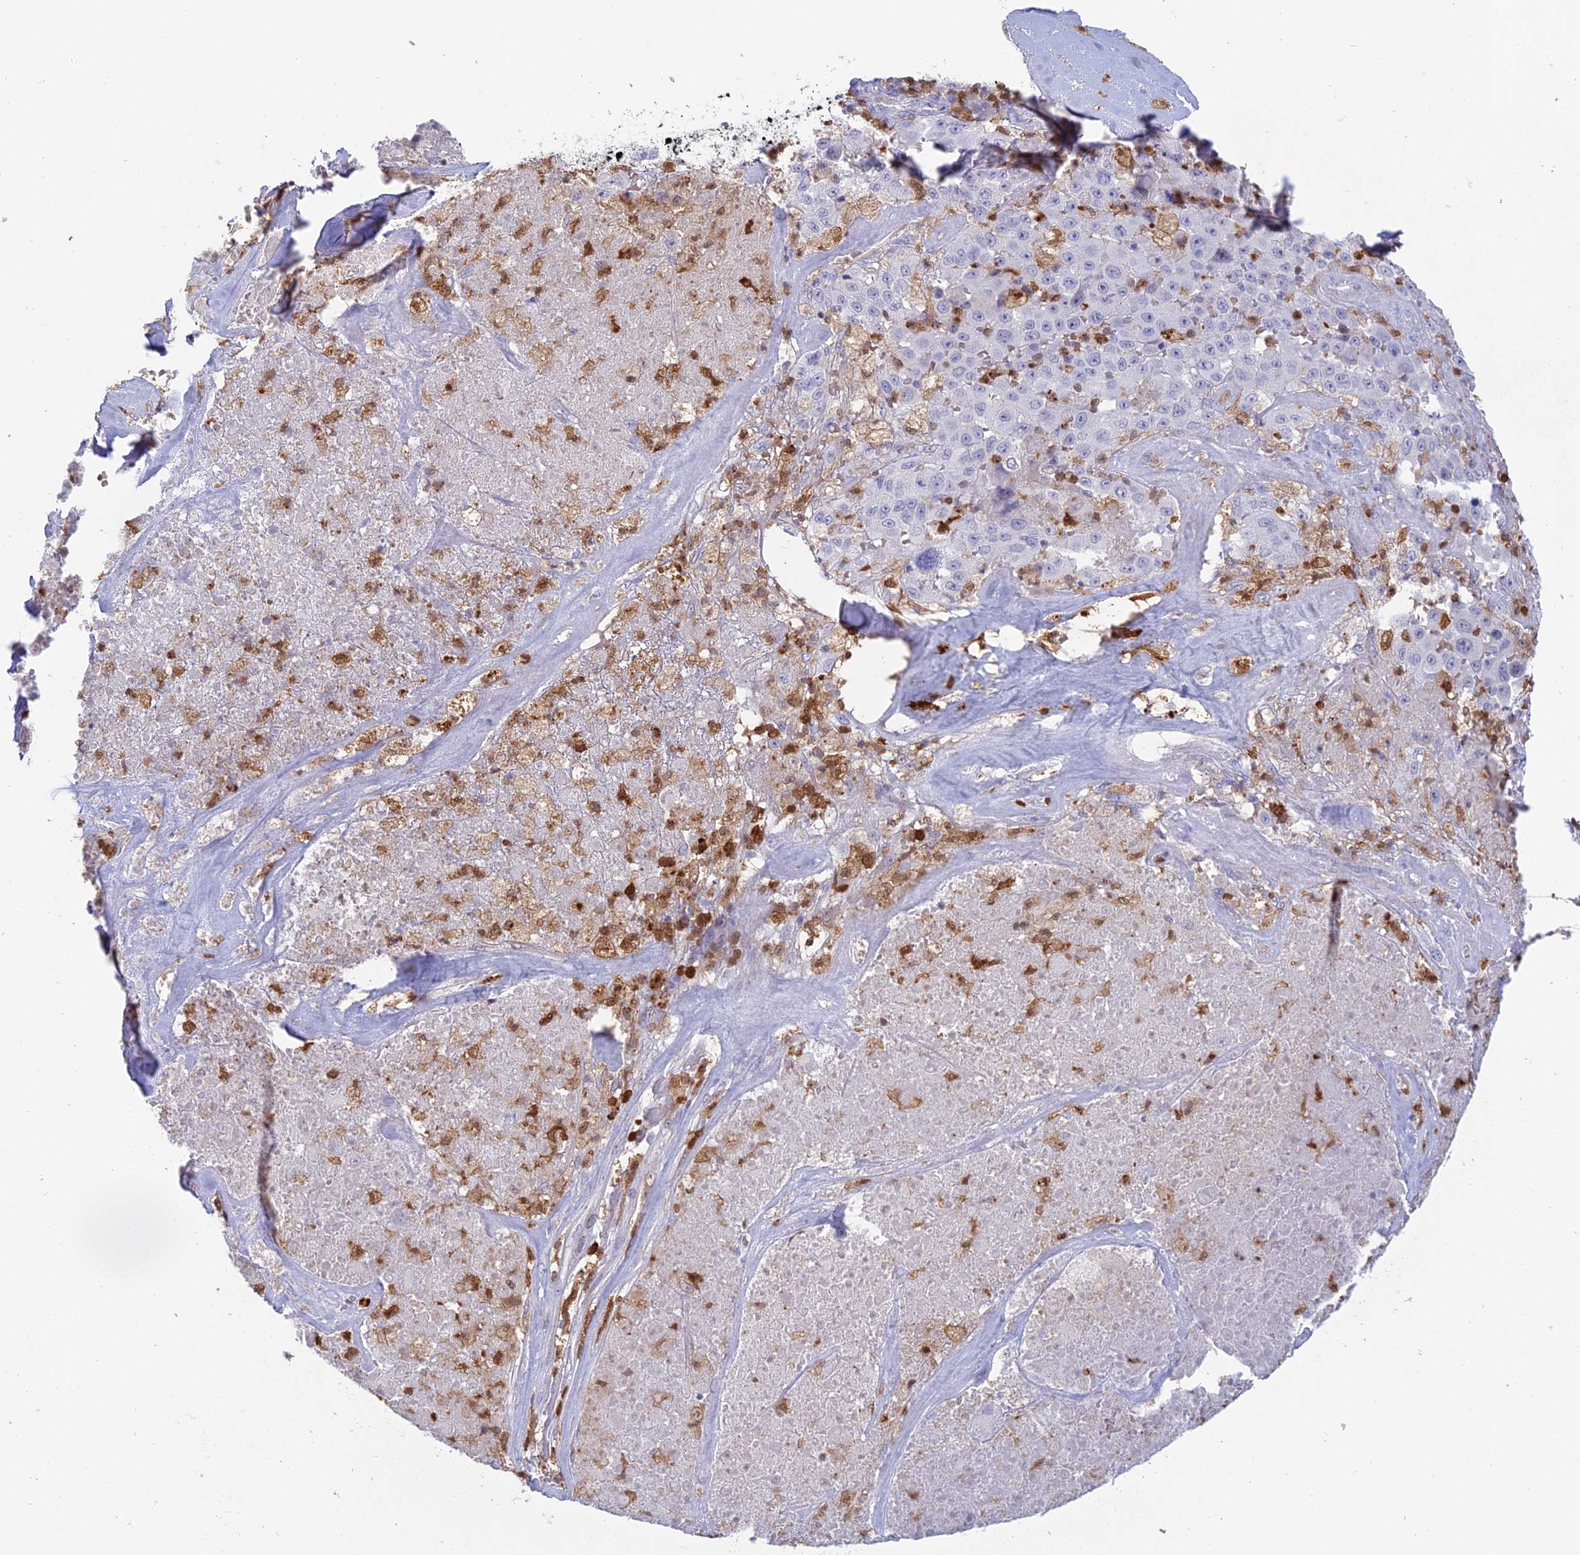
{"staining": {"intensity": "negative", "quantity": "none", "location": "none"}, "tissue": "melanoma", "cell_type": "Tumor cells", "image_type": "cancer", "snomed": [{"axis": "morphology", "description": "Malignant melanoma, Metastatic site"}, {"axis": "topography", "description": "Lymph node"}], "caption": "Immunohistochemistry photomicrograph of neoplastic tissue: human malignant melanoma (metastatic site) stained with DAB exhibits no significant protein positivity in tumor cells.", "gene": "PGBD4", "patient": {"sex": "male", "age": 62}}